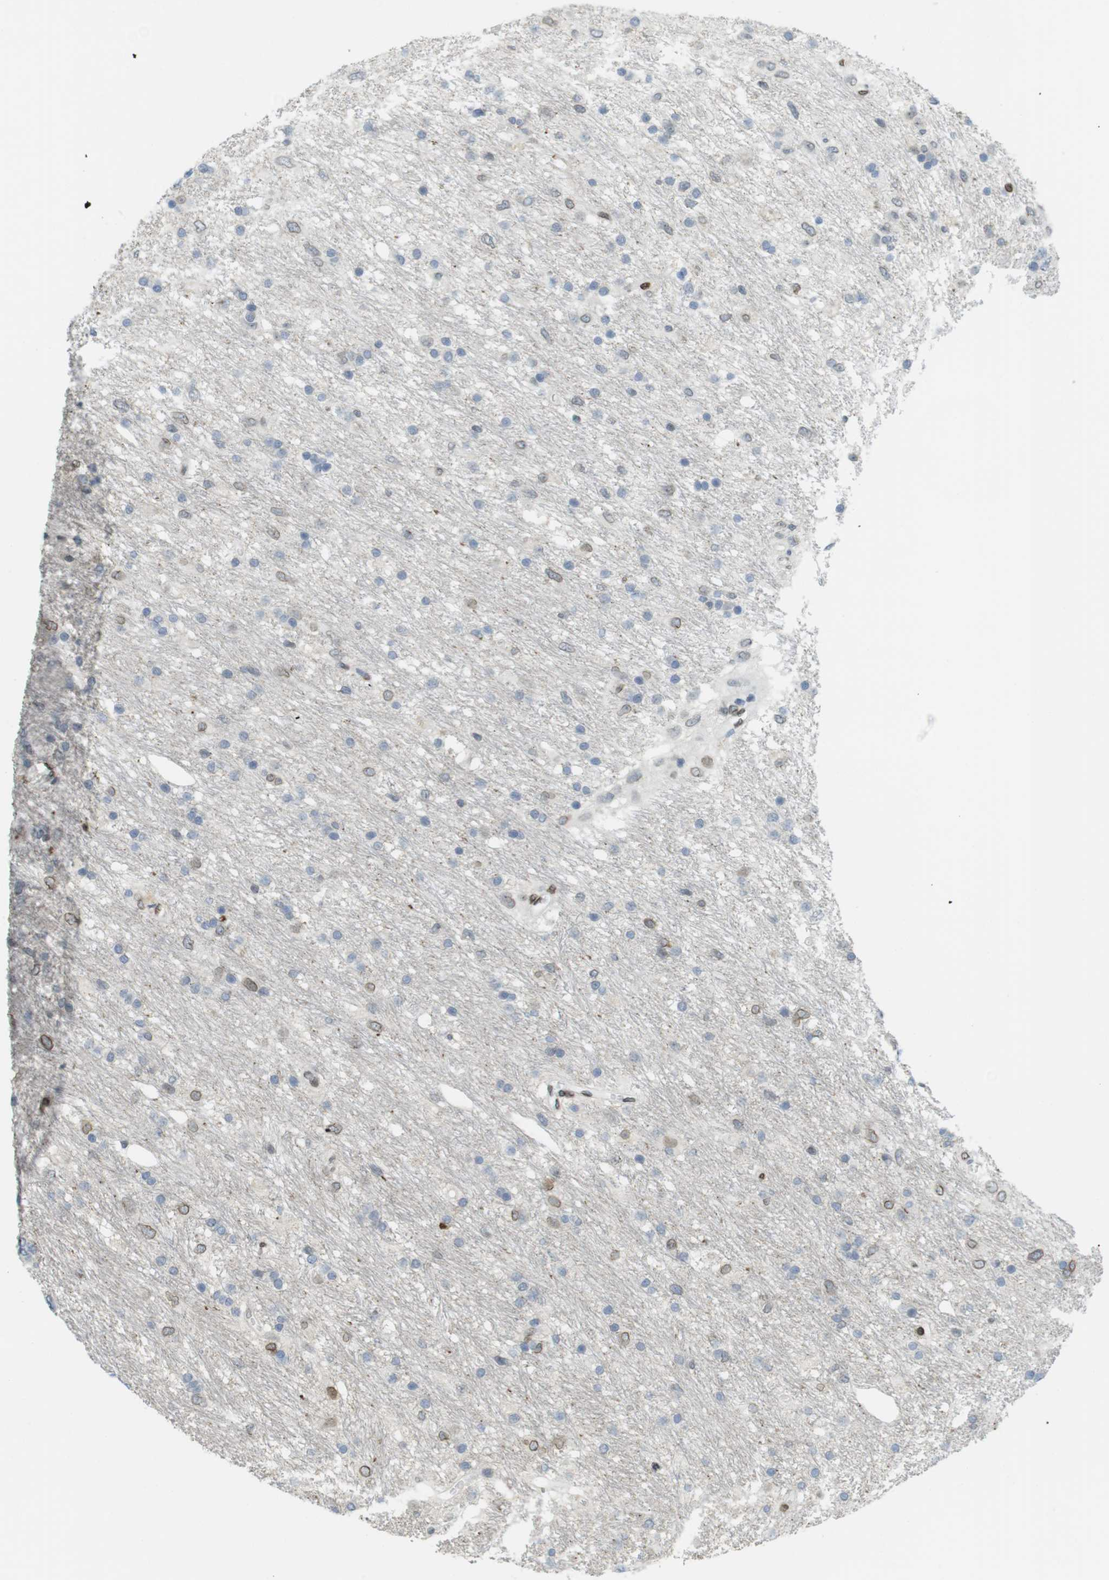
{"staining": {"intensity": "moderate", "quantity": "<25%", "location": "cytoplasmic/membranous,nuclear"}, "tissue": "glioma", "cell_type": "Tumor cells", "image_type": "cancer", "snomed": [{"axis": "morphology", "description": "Glioma, malignant, Low grade"}, {"axis": "topography", "description": "Brain"}], "caption": "An image of malignant low-grade glioma stained for a protein exhibits moderate cytoplasmic/membranous and nuclear brown staining in tumor cells.", "gene": "ARL6IP6", "patient": {"sex": "male", "age": 77}}